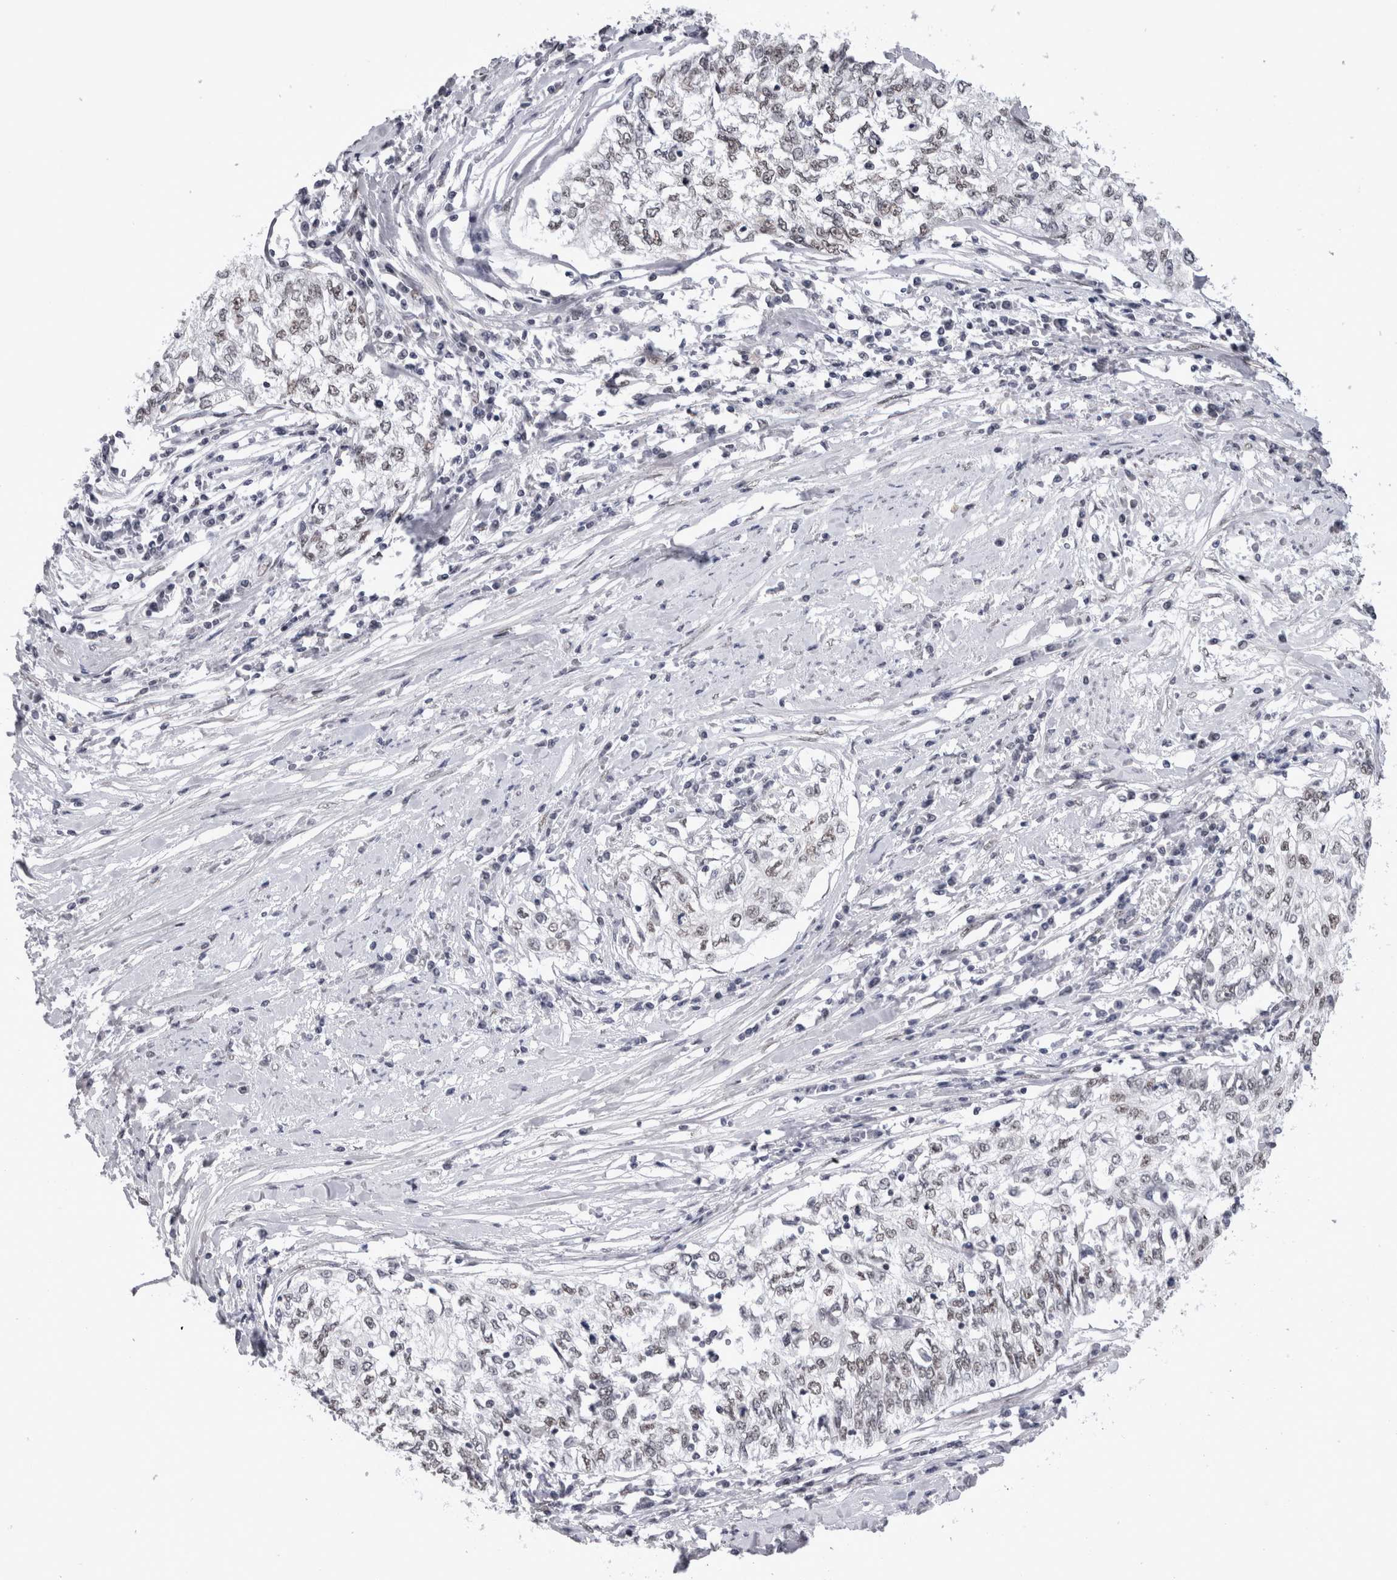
{"staining": {"intensity": "weak", "quantity": "<25%", "location": "nuclear"}, "tissue": "cervical cancer", "cell_type": "Tumor cells", "image_type": "cancer", "snomed": [{"axis": "morphology", "description": "Squamous cell carcinoma, NOS"}, {"axis": "topography", "description": "Cervix"}], "caption": "High magnification brightfield microscopy of cervical cancer (squamous cell carcinoma) stained with DAB (3,3'-diaminobenzidine) (brown) and counterstained with hematoxylin (blue): tumor cells show no significant staining. Nuclei are stained in blue.", "gene": "API5", "patient": {"sex": "female", "age": 57}}